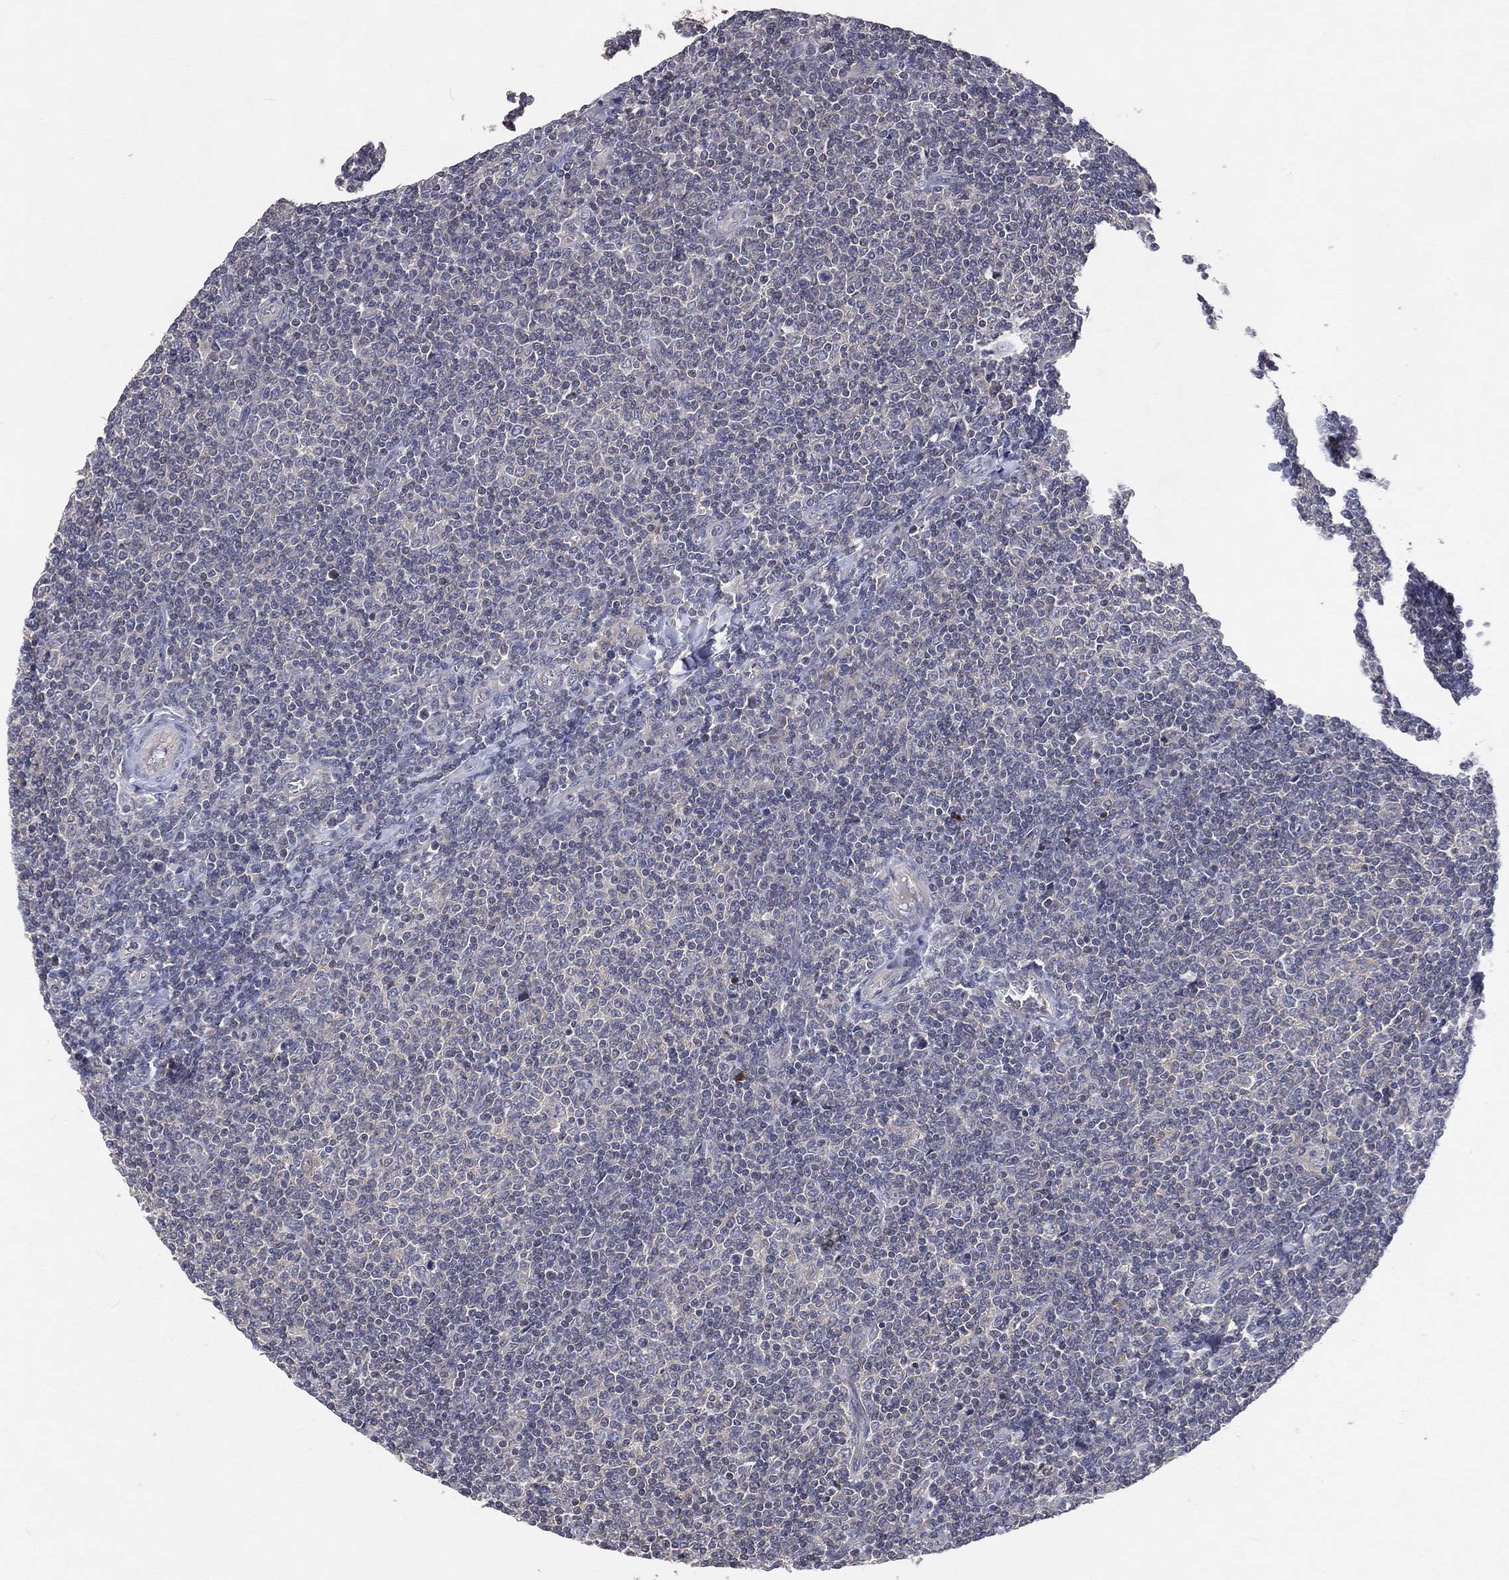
{"staining": {"intensity": "negative", "quantity": "none", "location": "none"}, "tissue": "lymphoma", "cell_type": "Tumor cells", "image_type": "cancer", "snomed": [{"axis": "morphology", "description": "Malignant lymphoma, non-Hodgkin's type, Low grade"}, {"axis": "topography", "description": "Lymph node"}], "caption": "Immunohistochemical staining of low-grade malignant lymphoma, non-Hodgkin's type exhibits no significant staining in tumor cells.", "gene": "DNAH7", "patient": {"sex": "male", "age": 52}}